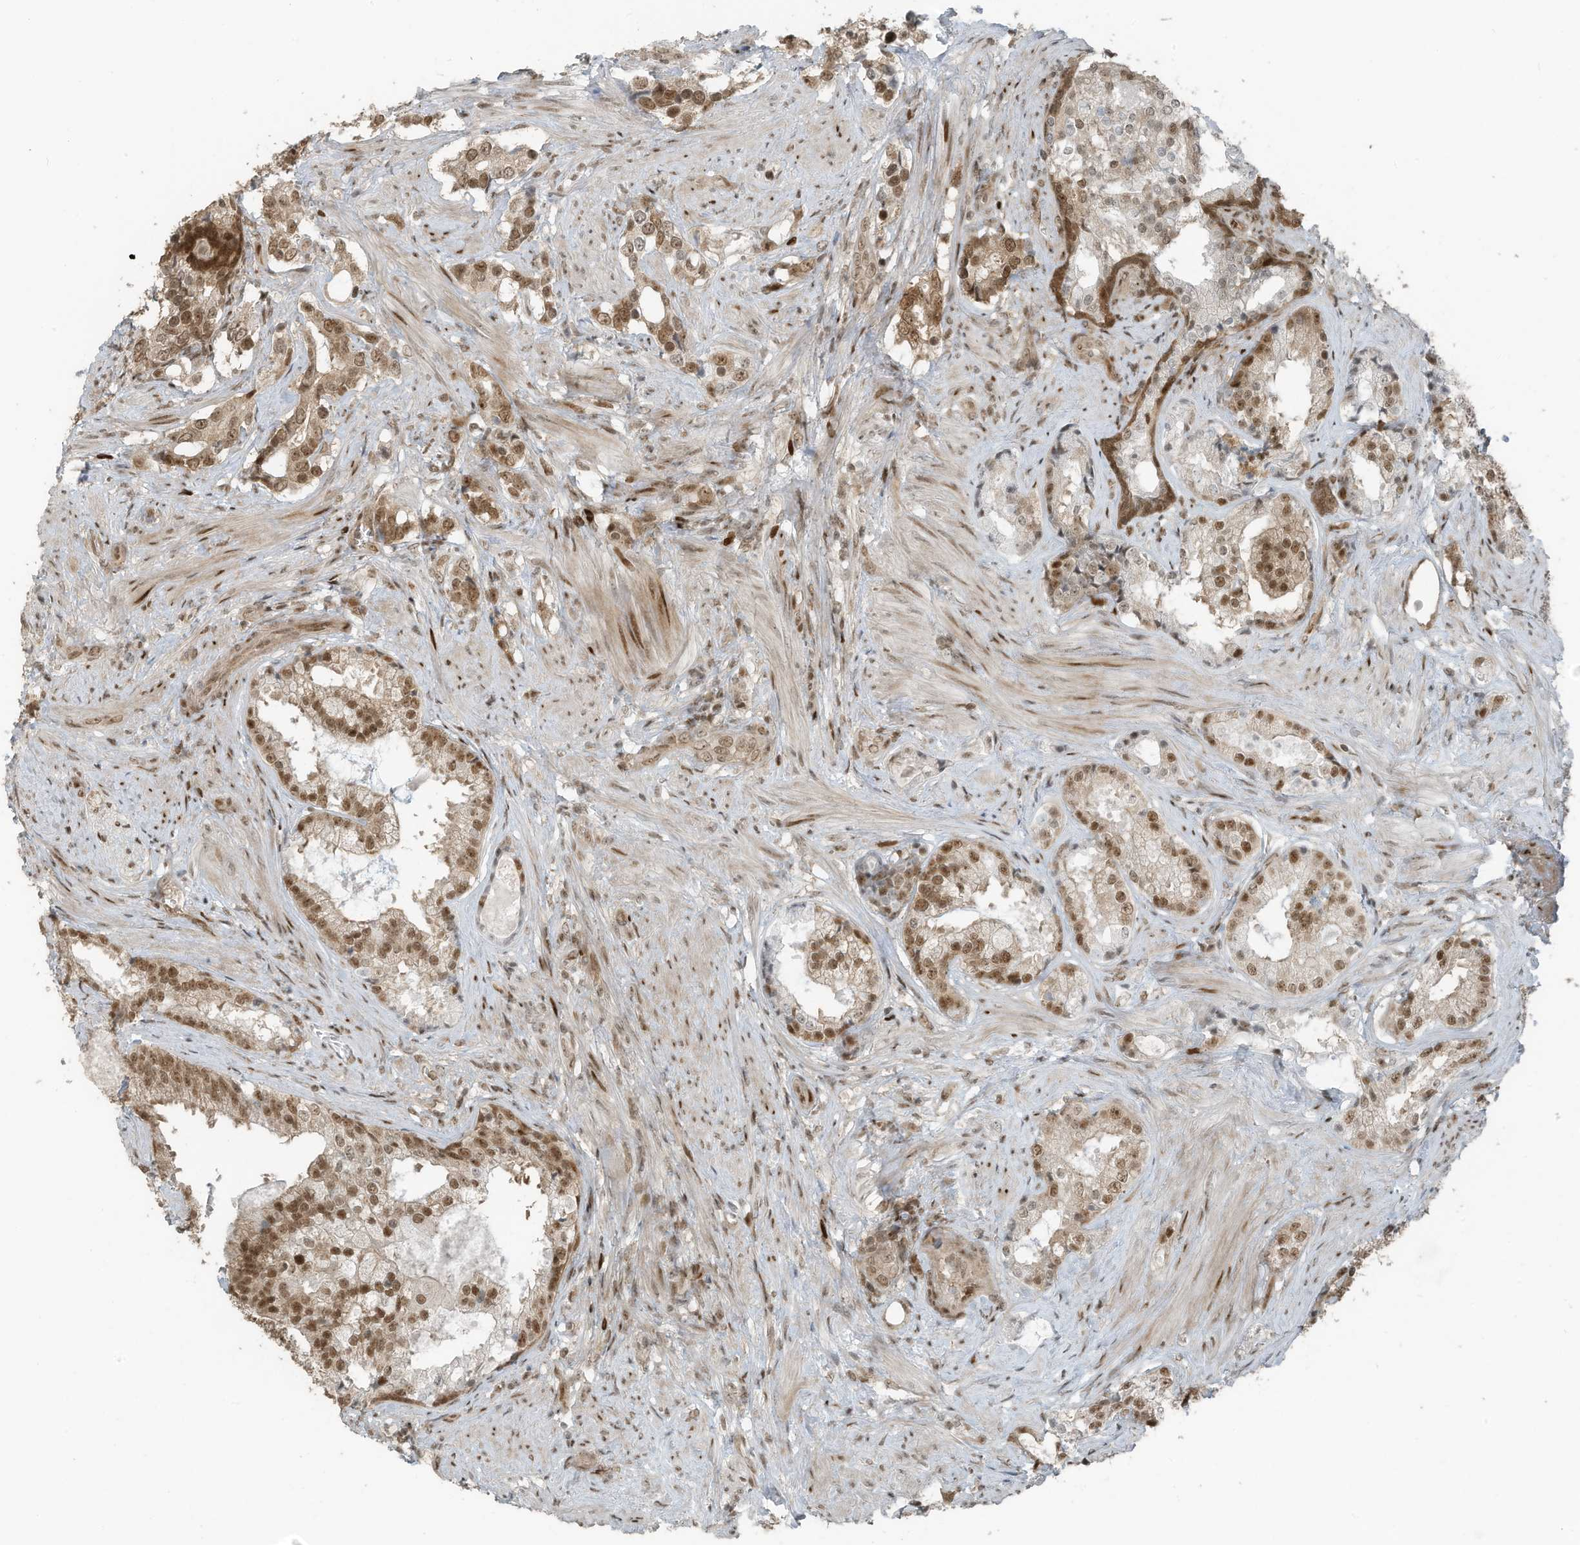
{"staining": {"intensity": "moderate", "quantity": ">75%", "location": "cytoplasmic/membranous,nuclear"}, "tissue": "prostate cancer", "cell_type": "Tumor cells", "image_type": "cancer", "snomed": [{"axis": "morphology", "description": "Adenocarcinoma, High grade"}, {"axis": "topography", "description": "Prostate"}], "caption": "There is medium levels of moderate cytoplasmic/membranous and nuclear expression in tumor cells of high-grade adenocarcinoma (prostate), as demonstrated by immunohistochemical staining (brown color).", "gene": "PCNP", "patient": {"sex": "male", "age": 58}}